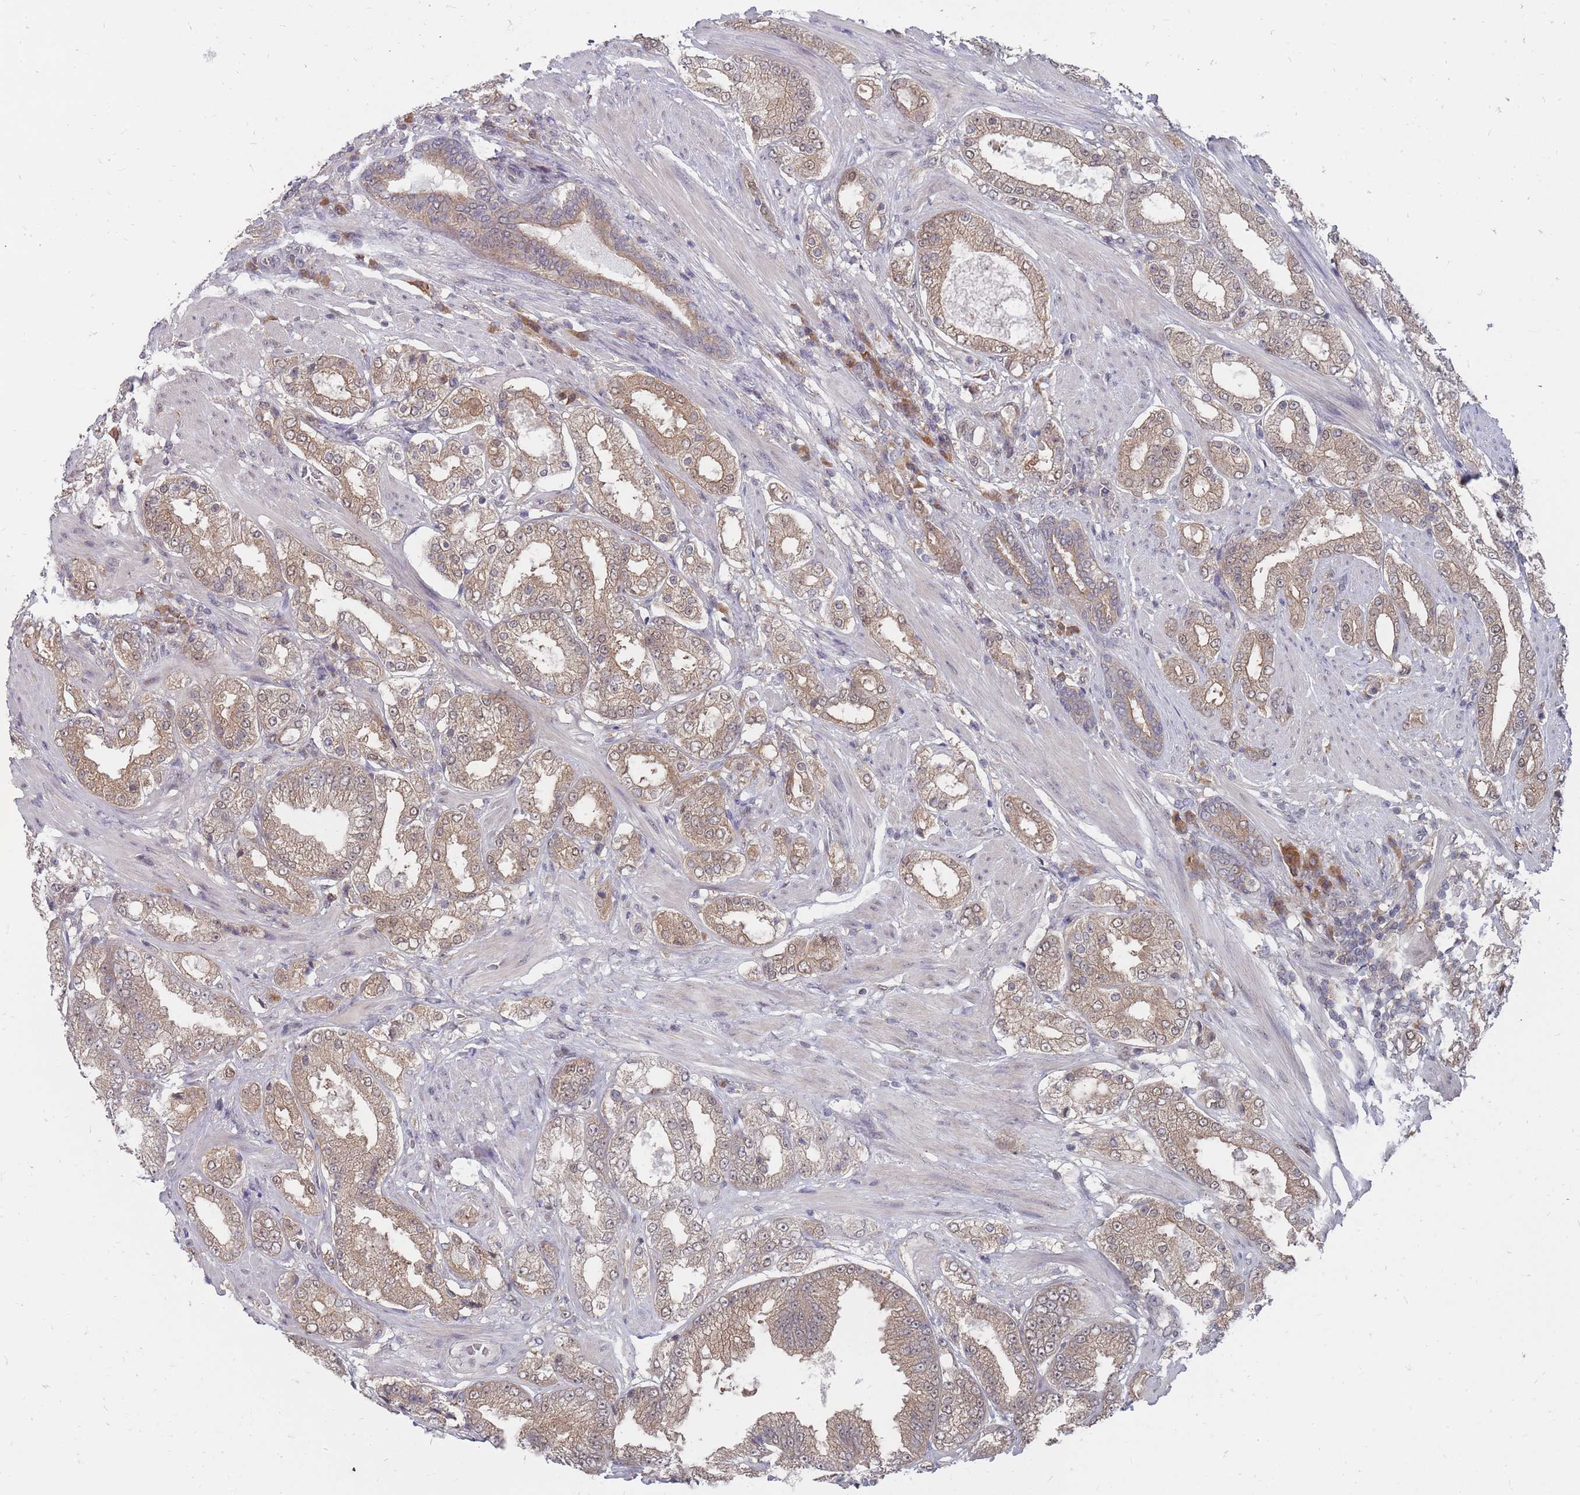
{"staining": {"intensity": "weak", "quantity": "25%-75%", "location": "cytoplasmic/membranous"}, "tissue": "prostate cancer", "cell_type": "Tumor cells", "image_type": "cancer", "snomed": [{"axis": "morphology", "description": "Adenocarcinoma, High grade"}, {"axis": "topography", "description": "Prostate"}], "caption": "This micrograph exhibits immunohistochemistry staining of prostate cancer, with low weak cytoplasmic/membranous staining in approximately 25%-75% of tumor cells.", "gene": "NKD1", "patient": {"sex": "male", "age": 68}}